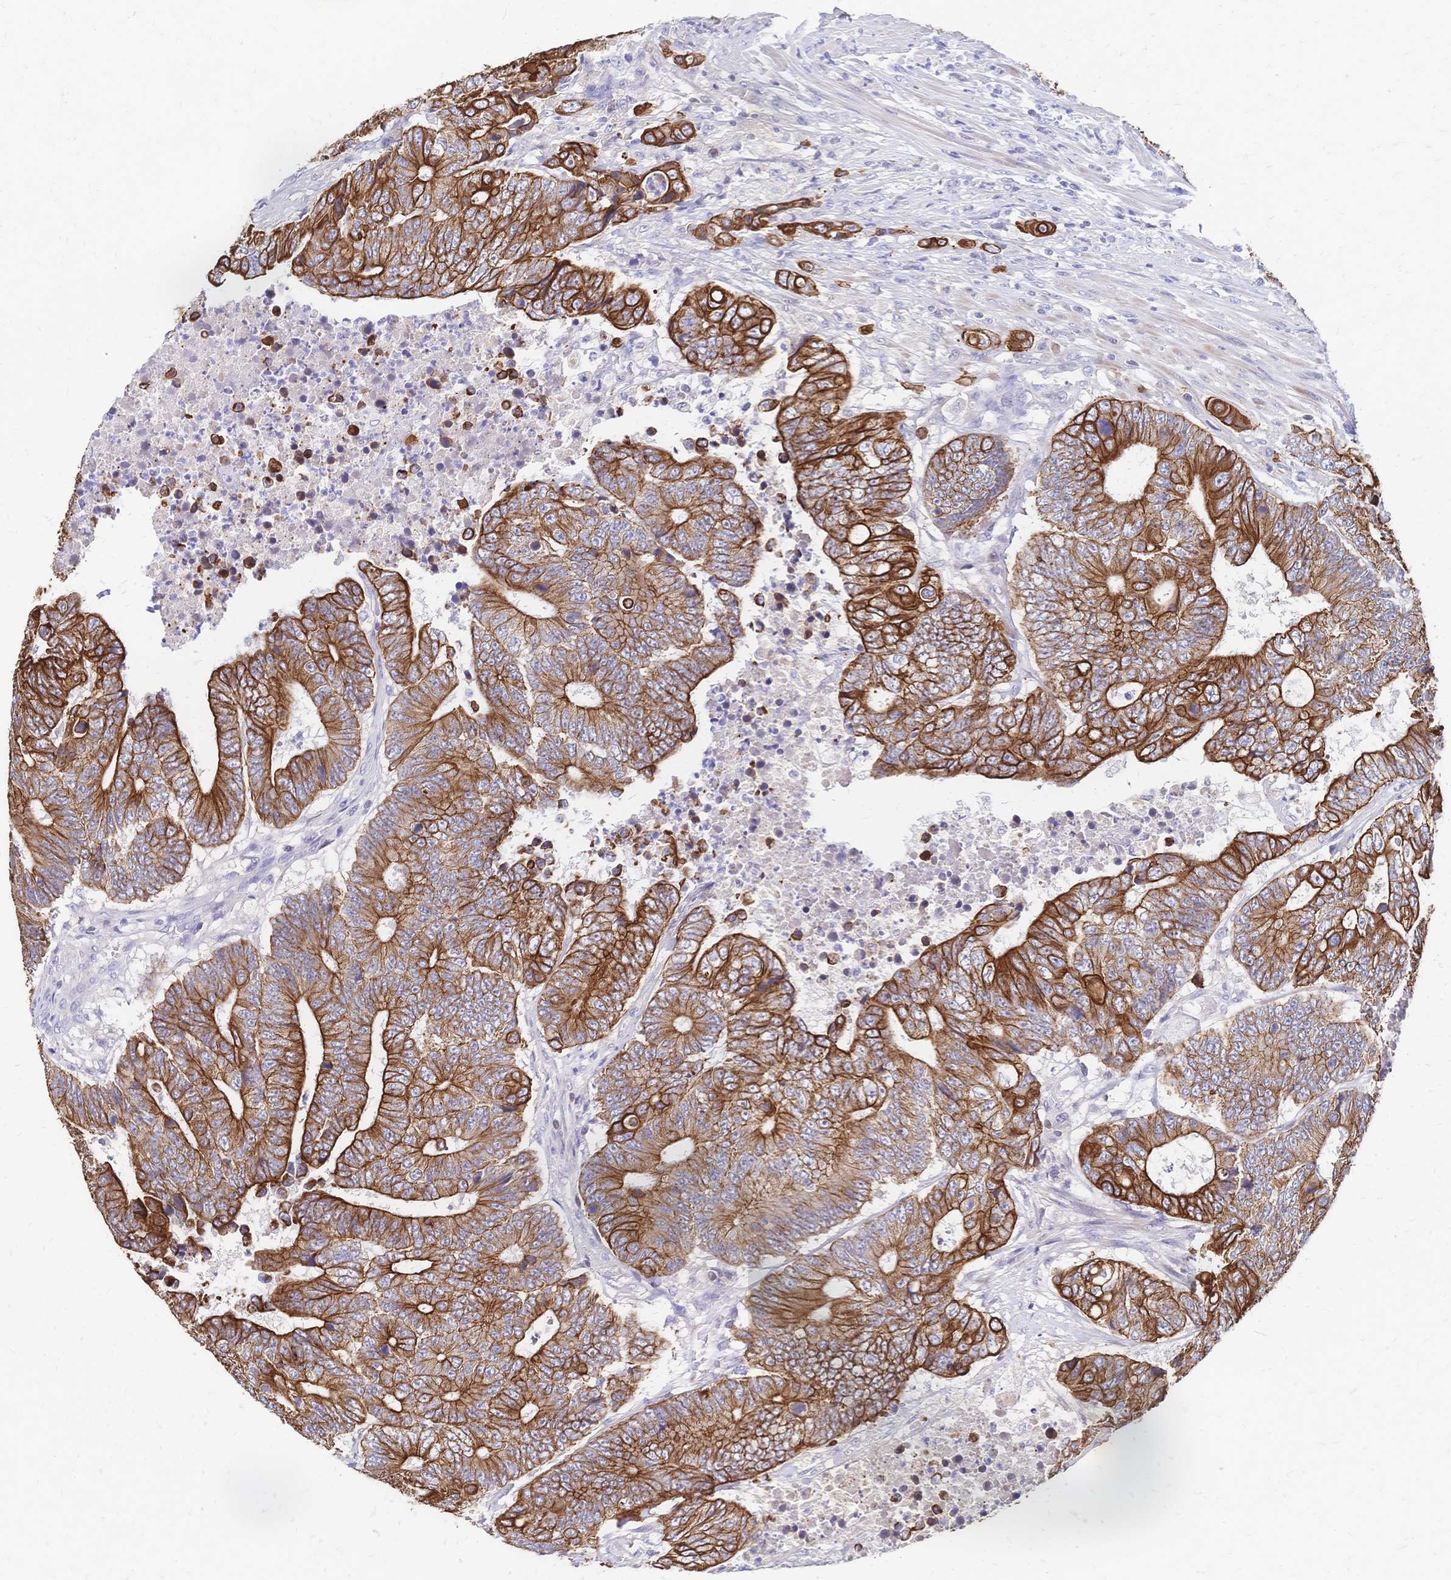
{"staining": {"intensity": "strong", "quantity": ">75%", "location": "cytoplasmic/membranous"}, "tissue": "colorectal cancer", "cell_type": "Tumor cells", "image_type": "cancer", "snomed": [{"axis": "morphology", "description": "Adenocarcinoma, NOS"}, {"axis": "topography", "description": "Colon"}], "caption": "Tumor cells exhibit high levels of strong cytoplasmic/membranous positivity in approximately >75% of cells in colorectal adenocarcinoma. (IHC, brightfield microscopy, high magnification).", "gene": "DTNB", "patient": {"sex": "female", "age": 48}}